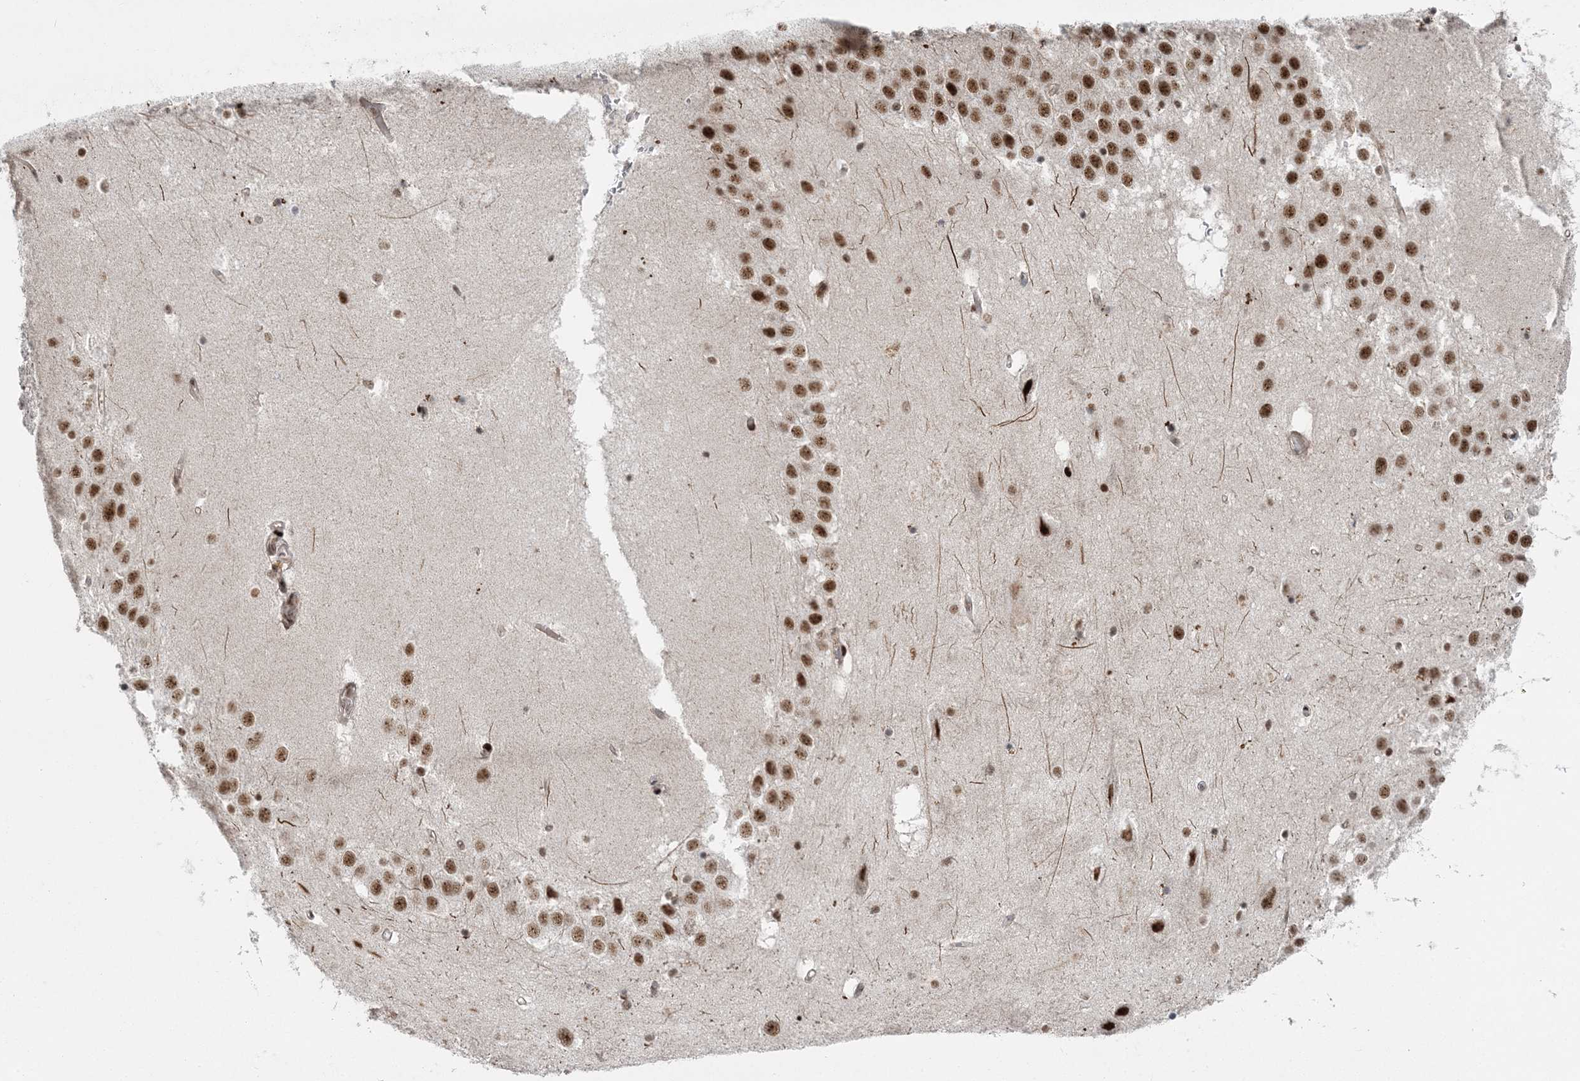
{"staining": {"intensity": "moderate", "quantity": ">75%", "location": "nuclear"}, "tissue": "hippocampus", "cell_type": "Glial cells", "image_type": "normal", "snomed": [{"axis": "morphology", "description": "Normal tissue, NOS"}, {"axis": "topography", "description": "Hippocampus"}], "caption": "Glial cells demonstrate medium levels of moderate nuclear staining in about >75% of cells in unremarkable hippocampus.", "gene": "CWC22", "patient": {"sex": "female", "age": 52}}